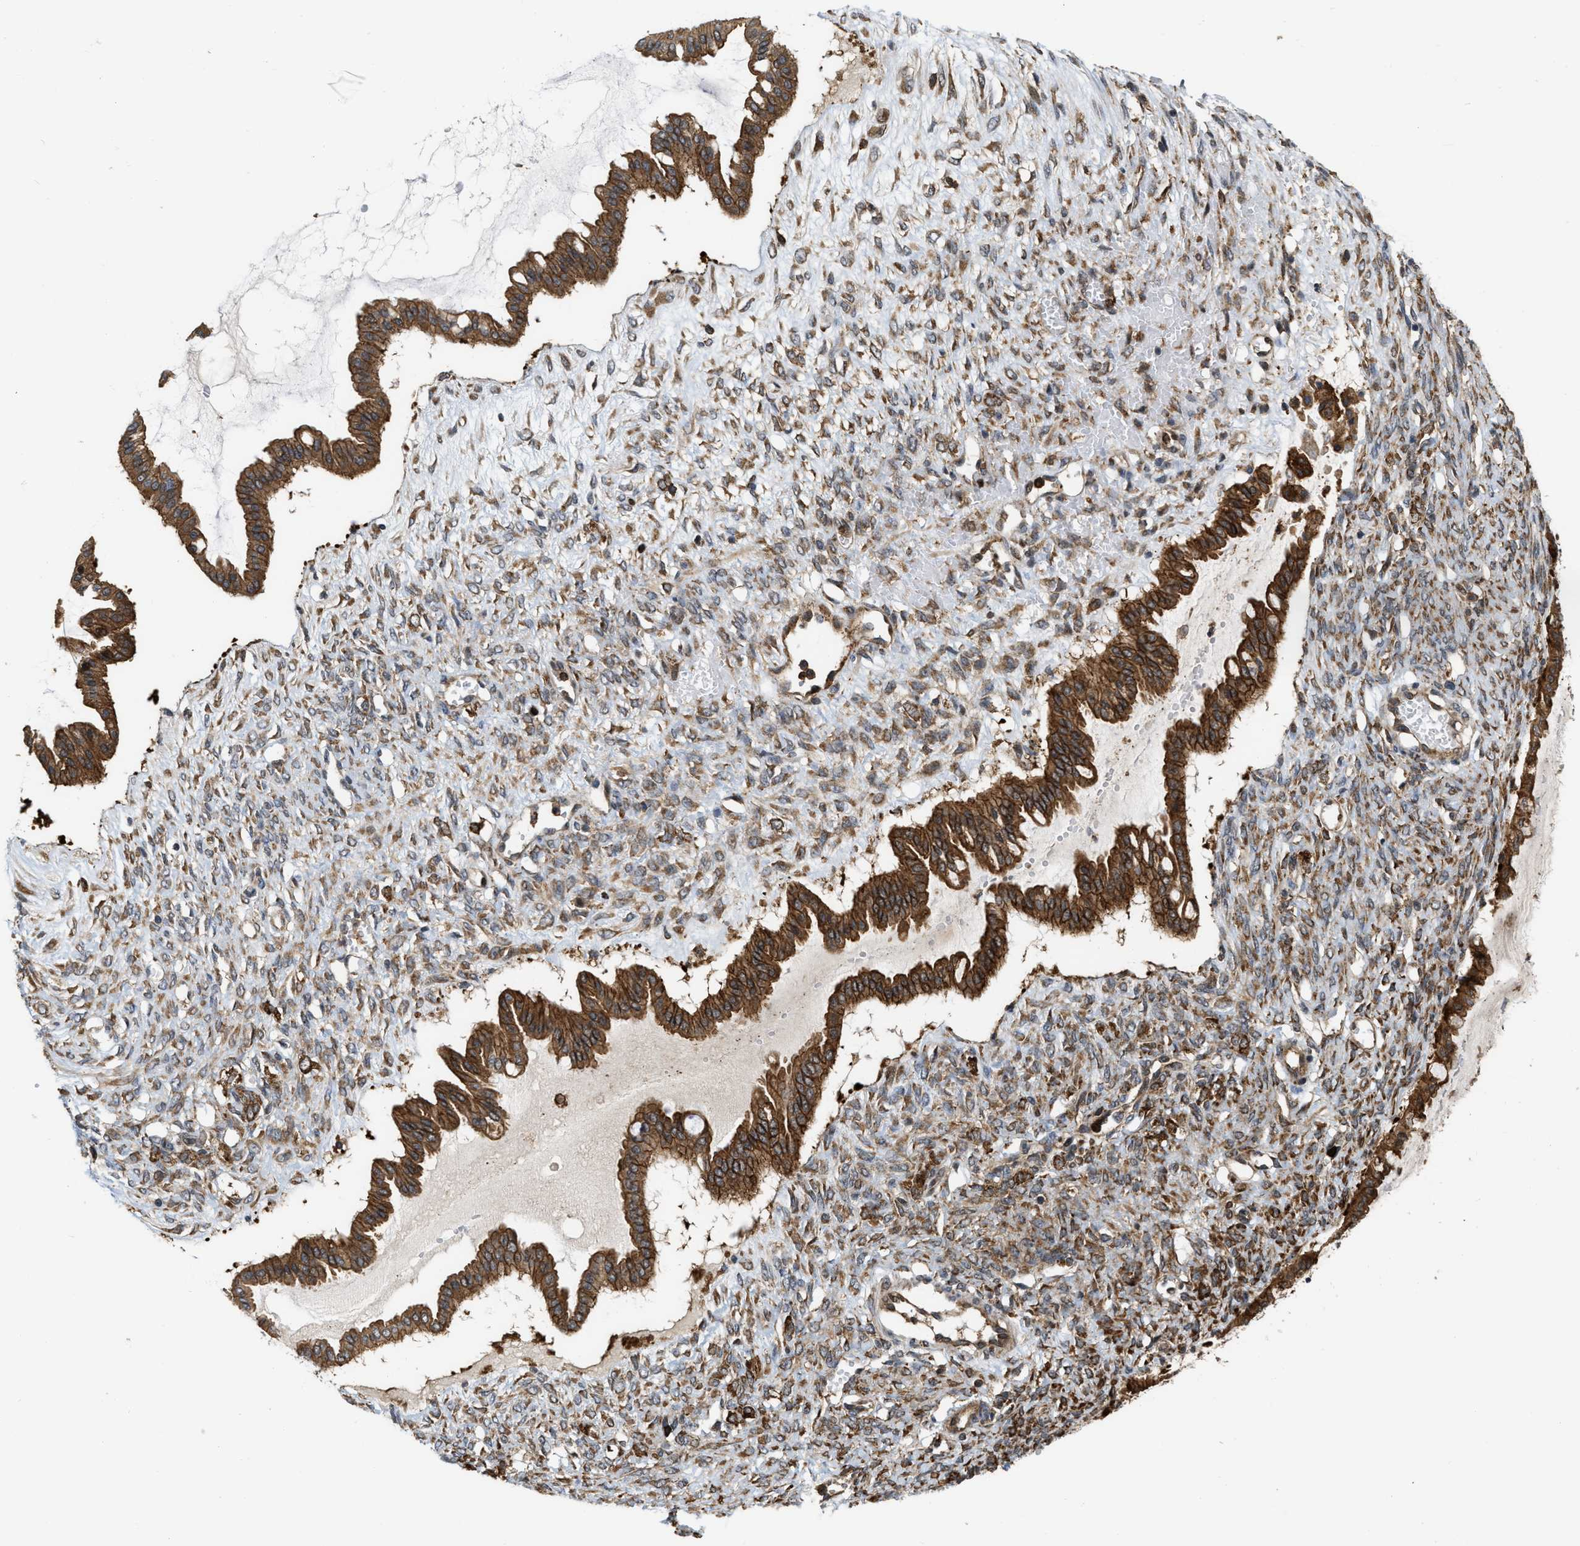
{"staining": {"intensity": "strong", "quantity": ">75%", "location": "cytoplasmic/membranous"}, "tissue": "ovarian cancer", "cell_type": "Tumor cells", "image_type": "cancer", "snomed": [{"axis": "morphology", "description": "Cystadenocarcinoma, mucinous, NOS"}, {"axis": "topography", "description": "Ovary"}], "caption": "A high-resolution histopathology image shows IHC staining of ovarian mucinous cystadenocarcinoma, which displays strong cytoplasmic/membranous staining in about >75% of tumor cells.", "gene": "IQCE", "patient": {"sex": "female", "age": 73}}